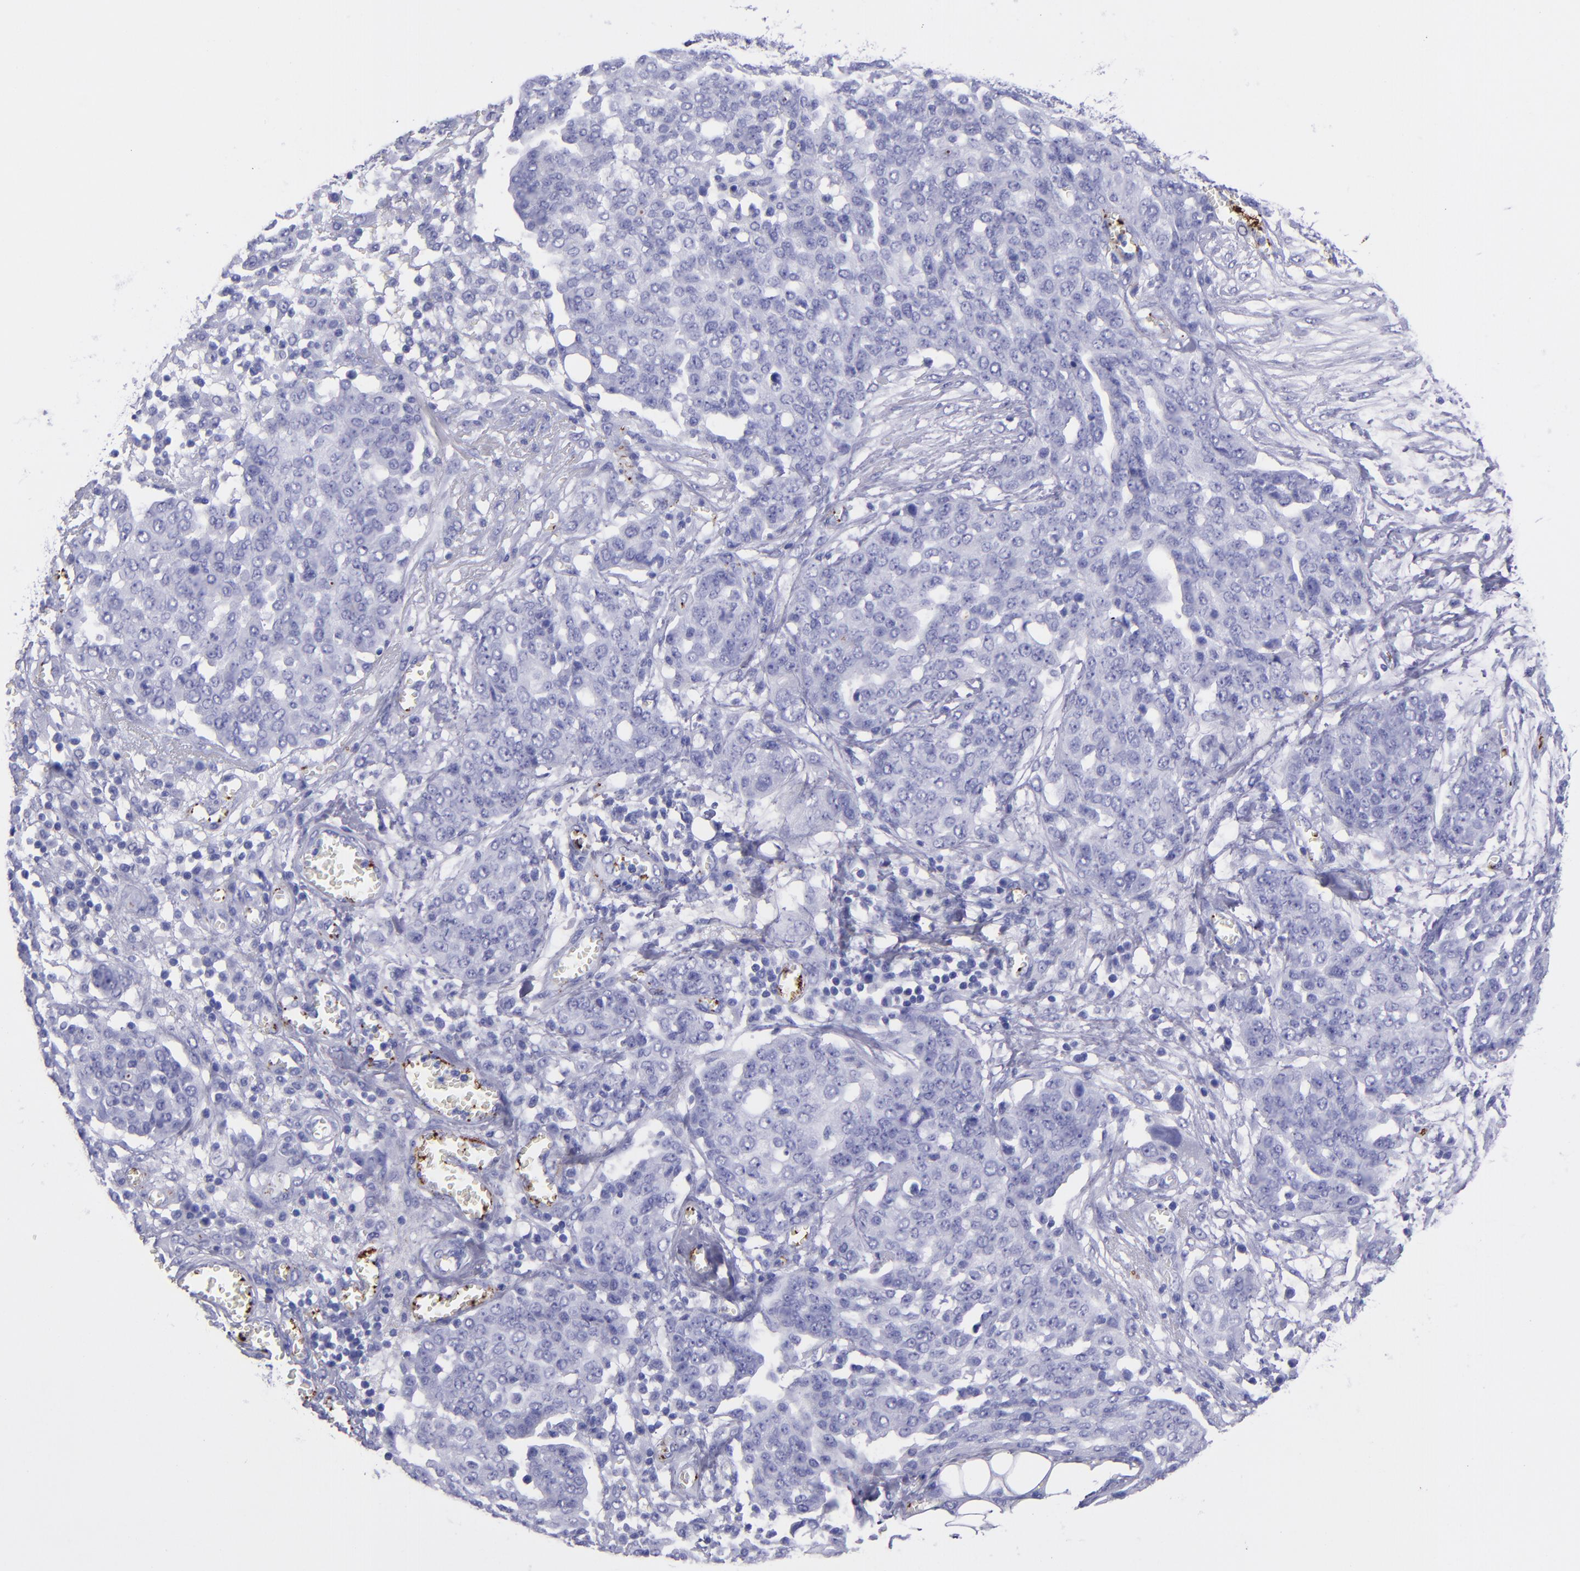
{"staining": {"intensity": "negative", "quantity": "none", "location": "none"}, "tissue": "ovarian cancer", "cell_type": "Tumor cells", "image_type": "cancer", "snomed": [{"axis": "morphology", "description": "Cystadenocarcinoma, serous, NOS"}, {"axis": "topography", "description": "Soft tissue"}, {"axis": "topography", "description": "Ovary"}], "caption": "An immunohistochemistry (IHC) histopathology image of ovarian cancer is shown. There is no staining in tumor cells of ovarian cancer. (Stains: DAB (3,3'-diaminobenzidine) IHC with hematoxylin counter stain, Microscopy: brightfield microscopy at high magnification).", "gene": "EFCAB13", "patient": {"sex": "female", "age": 57}}